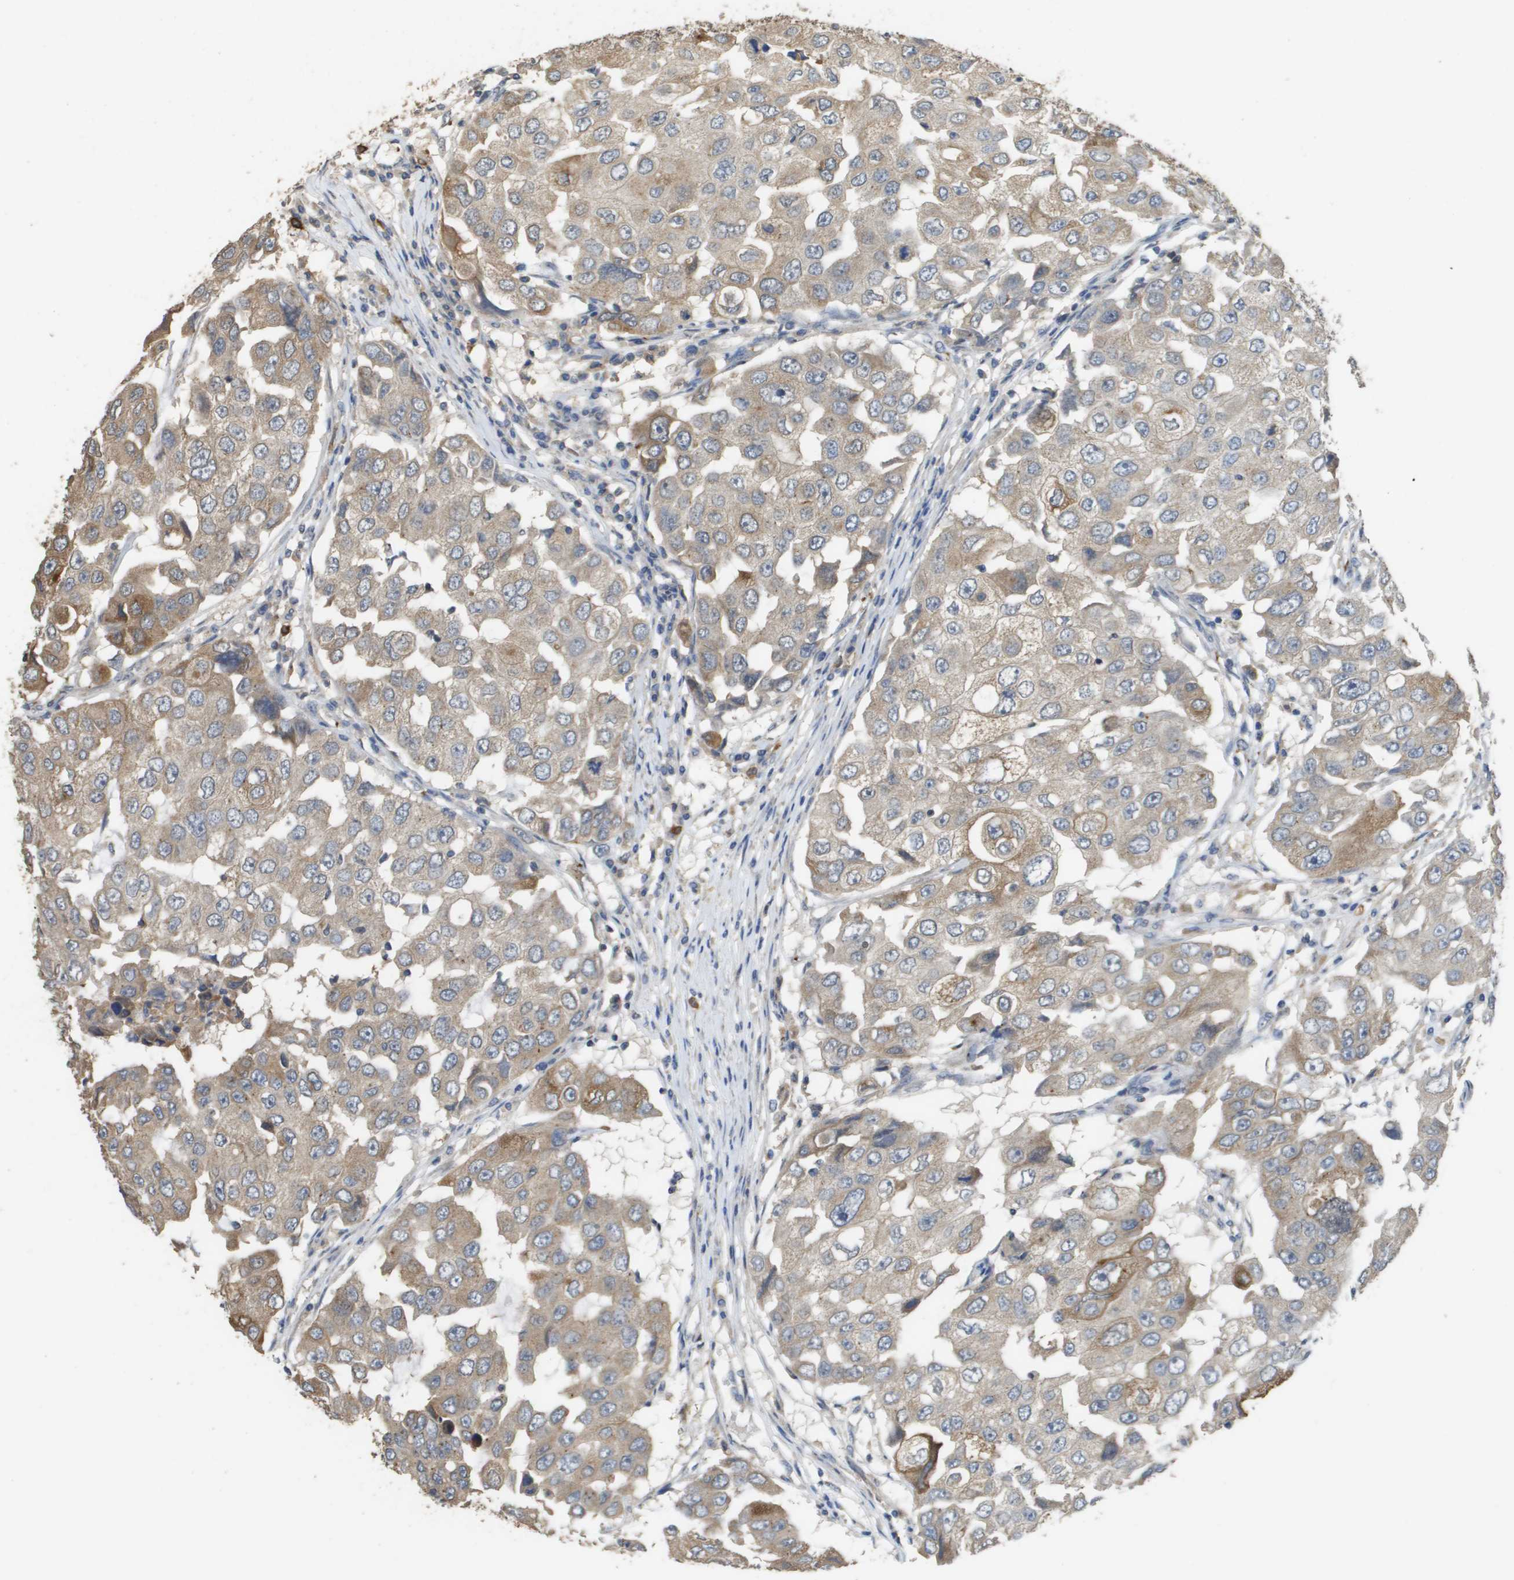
{"staining": {"intensity": "weak", "quantity": ">75%", "location": "cytoplasmic/membranous"}, "tissue": "breast cancer", "cell_type": "Tumor cells", "image_type": "cancer", "snomed": [{"axis": "morphology", "description": "Duct carcinoma"}, {"axis": "topography", "description": "Breast"}], "caption": "Approximately >75% of tumor cells in human breast cancer (invasive ductal carcinoma) reveal weak cytoplasmic/membranous protein positivity as visualized by brown immunohistochemical staining.", "gene": "RAB27B", "patient": {"sex": "female", "age": 27}}